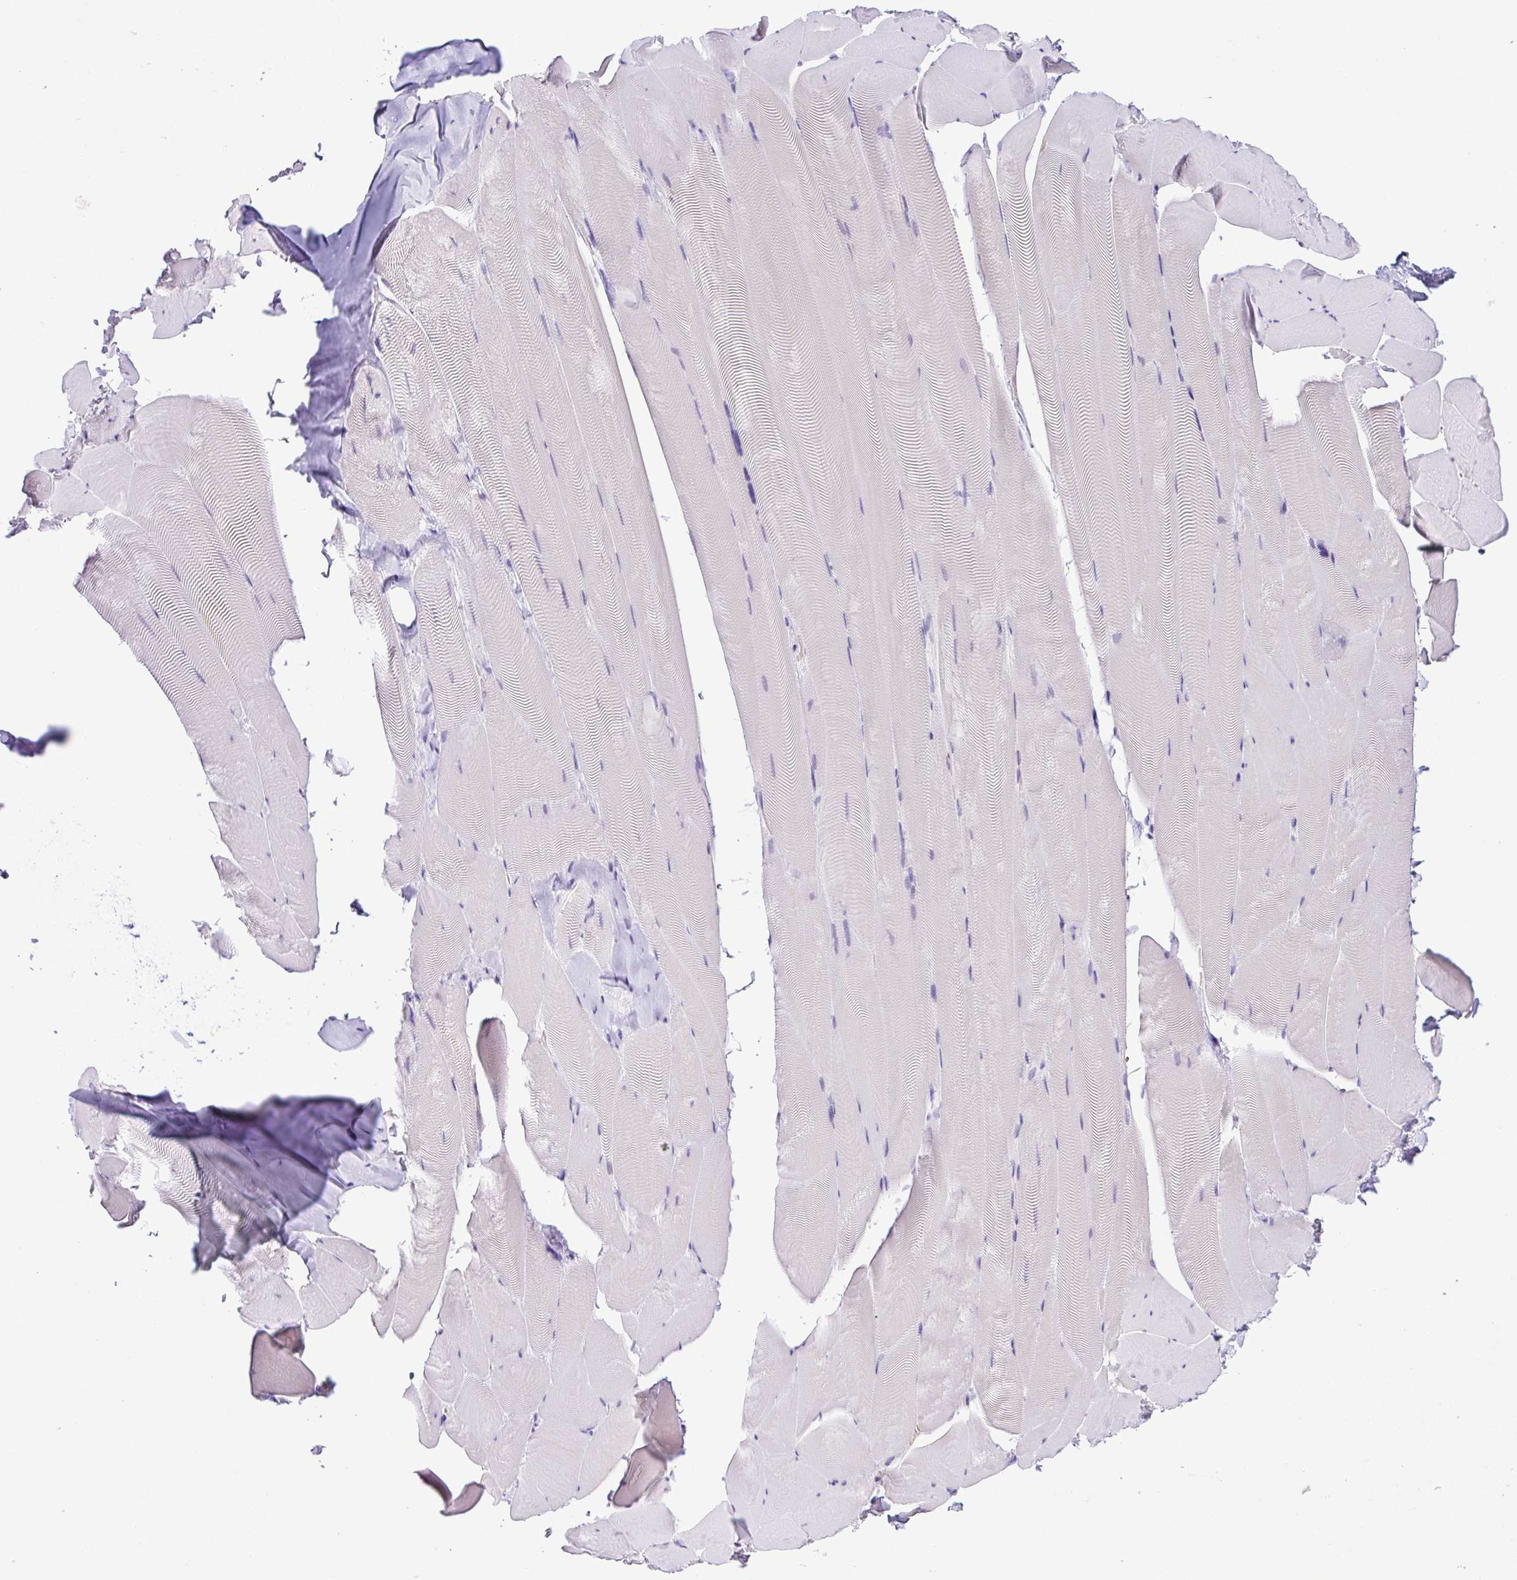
{"staining": {"intensity": "negative", "quantity": "none", "location": "none"}, "tissue": "skeletal muscle", "cell_type": "Myocytes", "image_type": "normal", "snomed": [{"axis": "morphology", "description": "Normal tissue, NOS"}, {"axis": "topography", "description": "Skeletal muscle"}], "caption": "This histopathology image is of normal skeletal muscle stained with immunohistochemistry to label a protein in brown with the nuclei are counter-stained blue. There is no expression in myocytes. (DAB (3,3'-diaminobenzidine) immunohistochemistry (IHC) with hematoxylin counter stain).", "gene": "EPB42", "patient": {"sex": "female", "age": 64}}